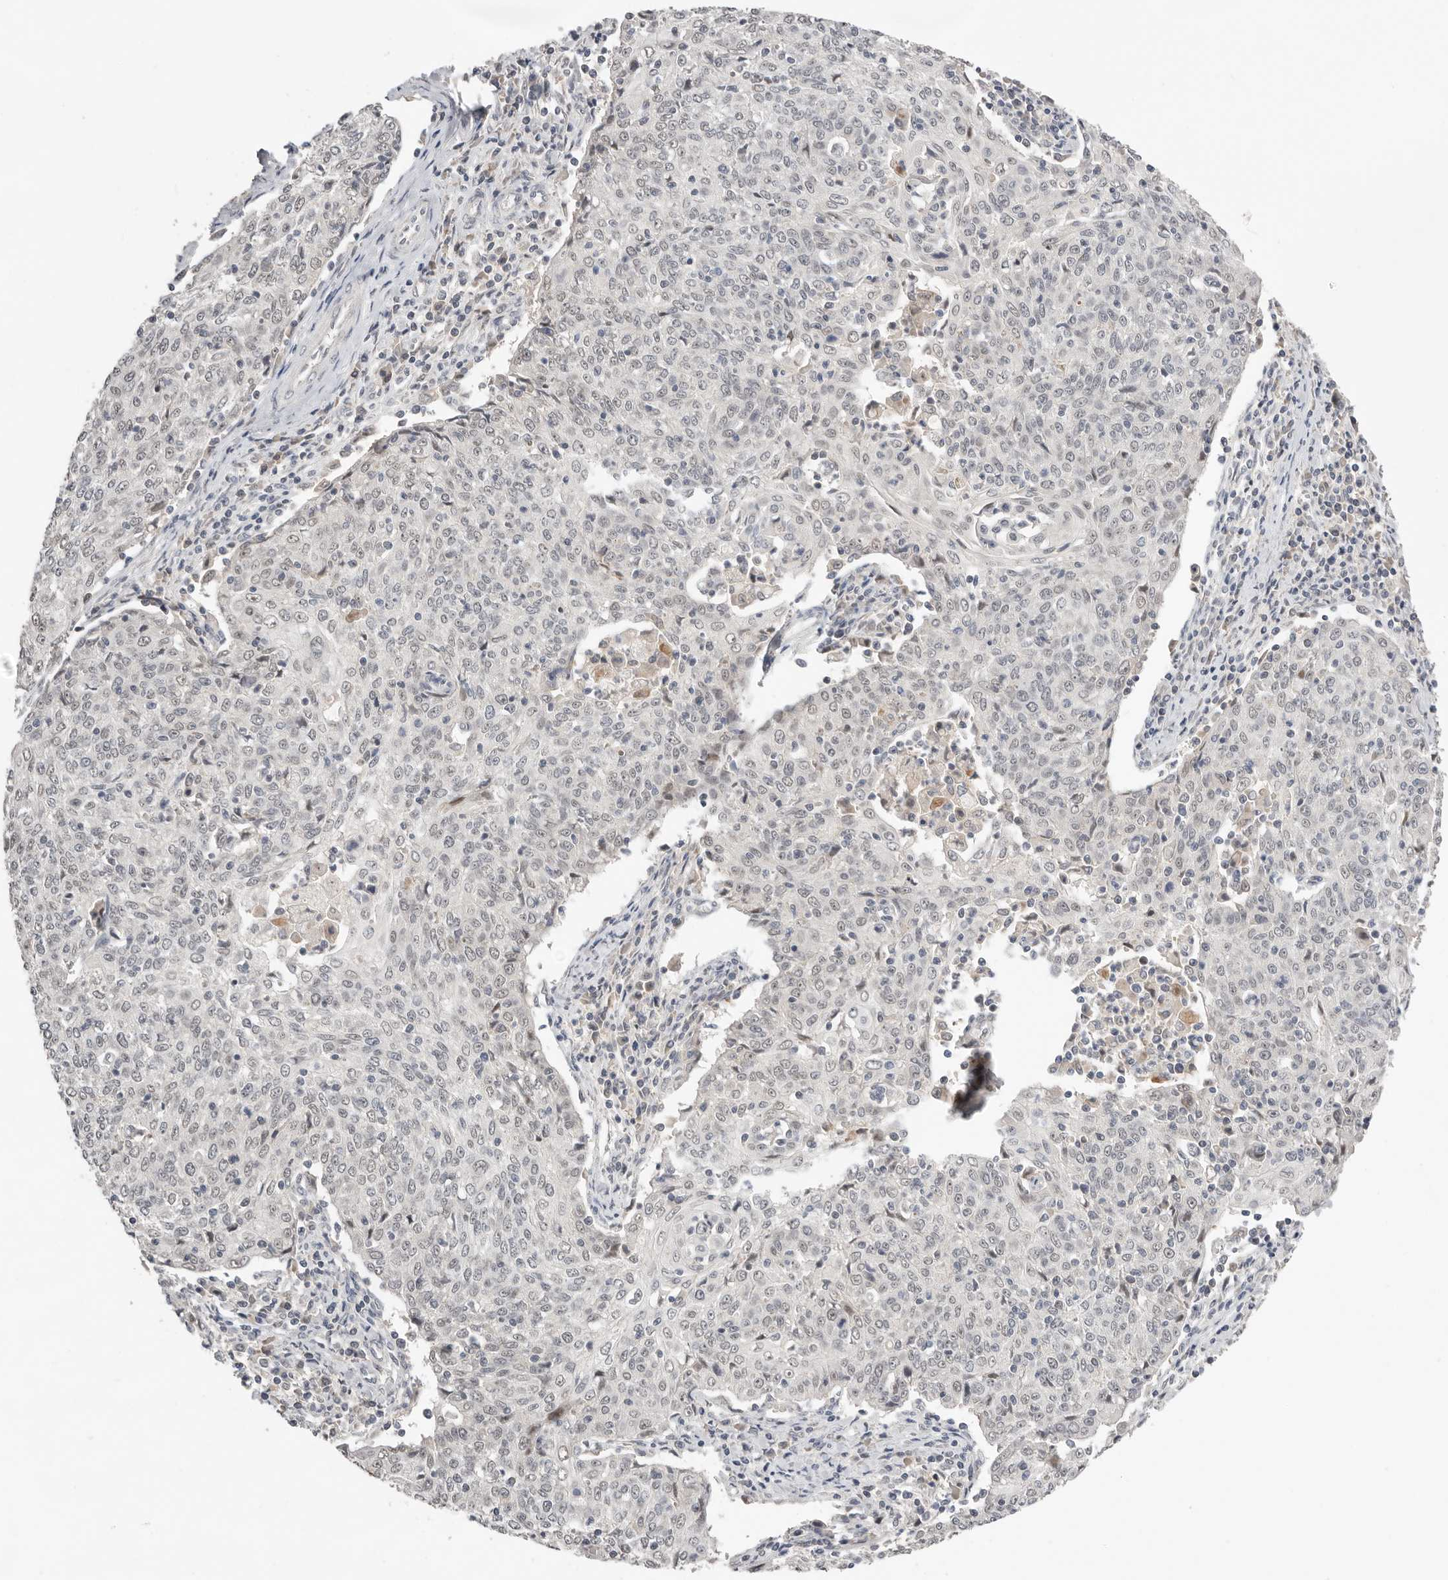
{"staining": {"intensity": "negative", "quantity": "none", "location": "none"}, "tissue": "cervical cancer", "cell_type": "Tumor cells", "image_type": "cancer", "snomed": [{"axis": "morphology", "description": "Squamous cell carcinoma, NOS"}, {"axis": "topography", "description": "Cervix"}], "caption": "DAB (3,3'-diaminobenzidine) immunohistochemical staining of cervical cancer displays no significant expression in tumor cells.", "gene": "BRCA2", "patient": {"sex": "female", "age": 48}}